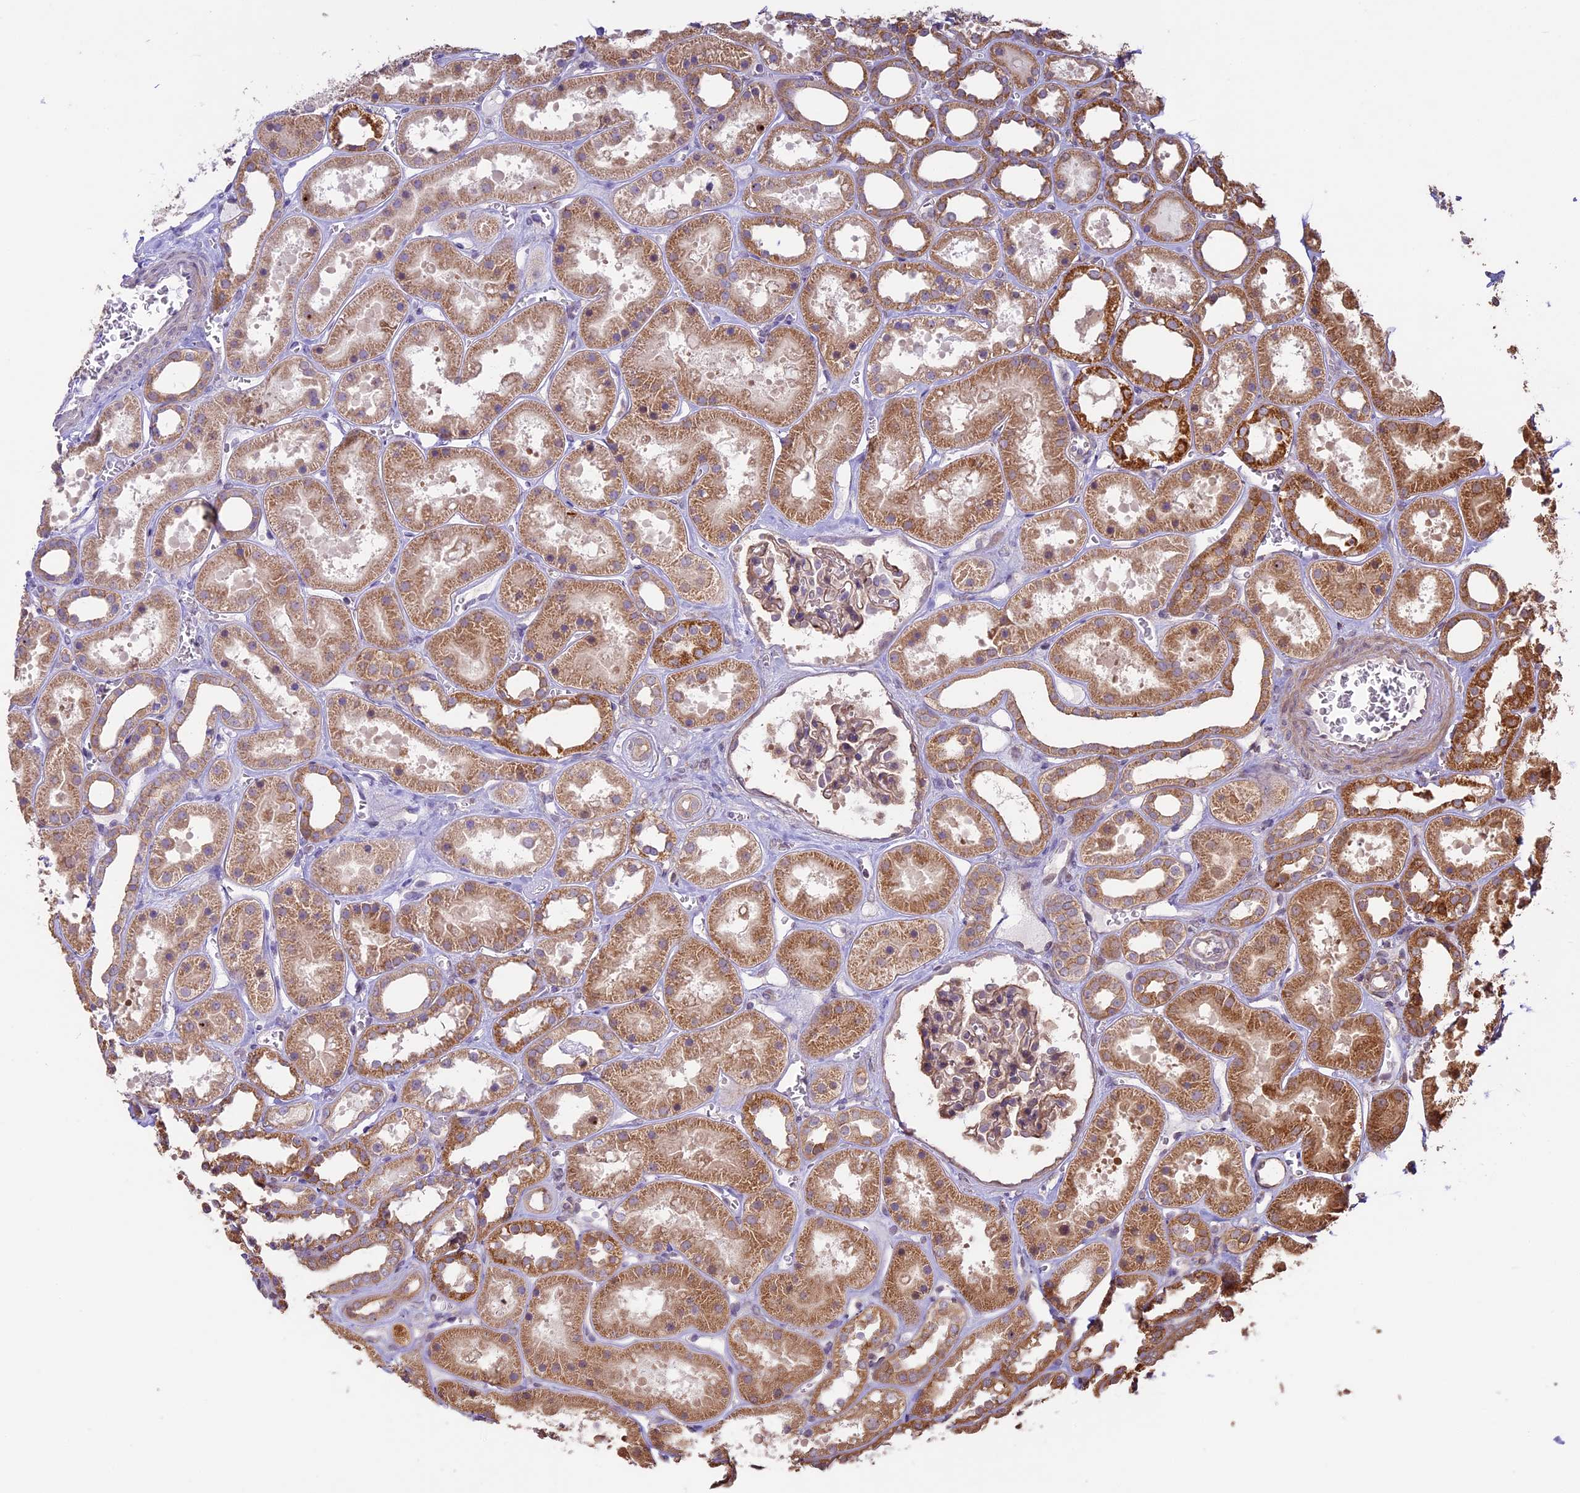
{"staining": {"intensity": "weak", "quantity": "25%-75%", "location": "cytoplasmic/membranous"}, "tissue": "kidney", "cell_type": "Cells in glomeruli", "image_type": "normal", "snomed": [{"axis": "morphology", "description": "Normal tissue, NOS"}, {"axis": "topography", "description": "Kidney"}], "caption": "Kidney stained for a protein (brown) reveals weak cytoplasmic/membranous positive expression in about 25%-75% of cells in glomeruli.", "gene": "BCAS4", "patient": {"sex": "female", "age": 41}}